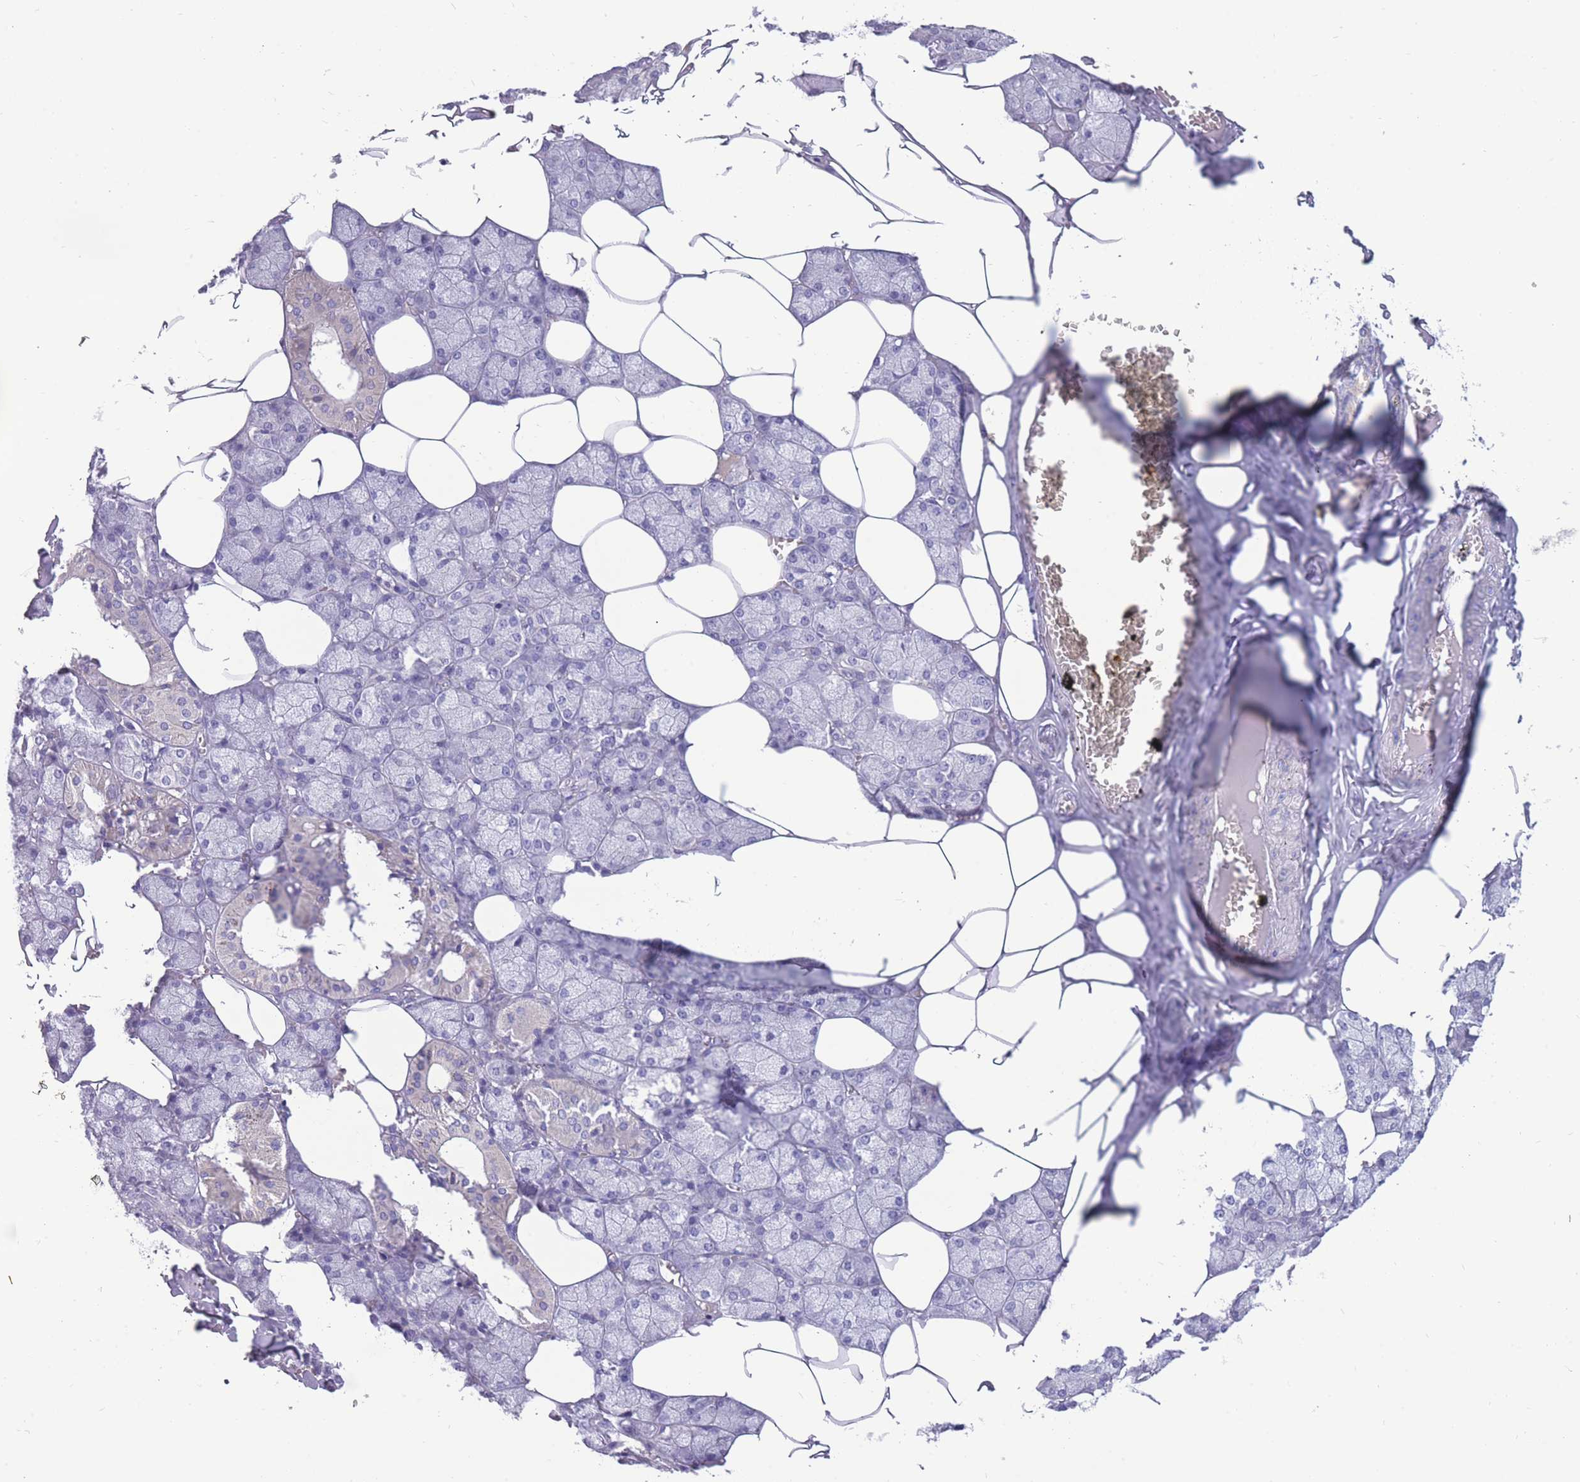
{"staining": {"intensity": "negative", "quantity": "none", "location": "none"}, "tissue": "salivary gland", "cell_type": "Glandular cells", "image_type": "normal", "snomed": [{"axis": "morphology", "description": "Normal tissue, NOS"}, {"axis": "topography", "description": "Salivary gland"}], "caption": "Immunohistochemistry of unremarkable human salivary gland shows no positivity in glandular cells.", "gene": "INTS2", "patient": {"sex": "male", "age": 62}}